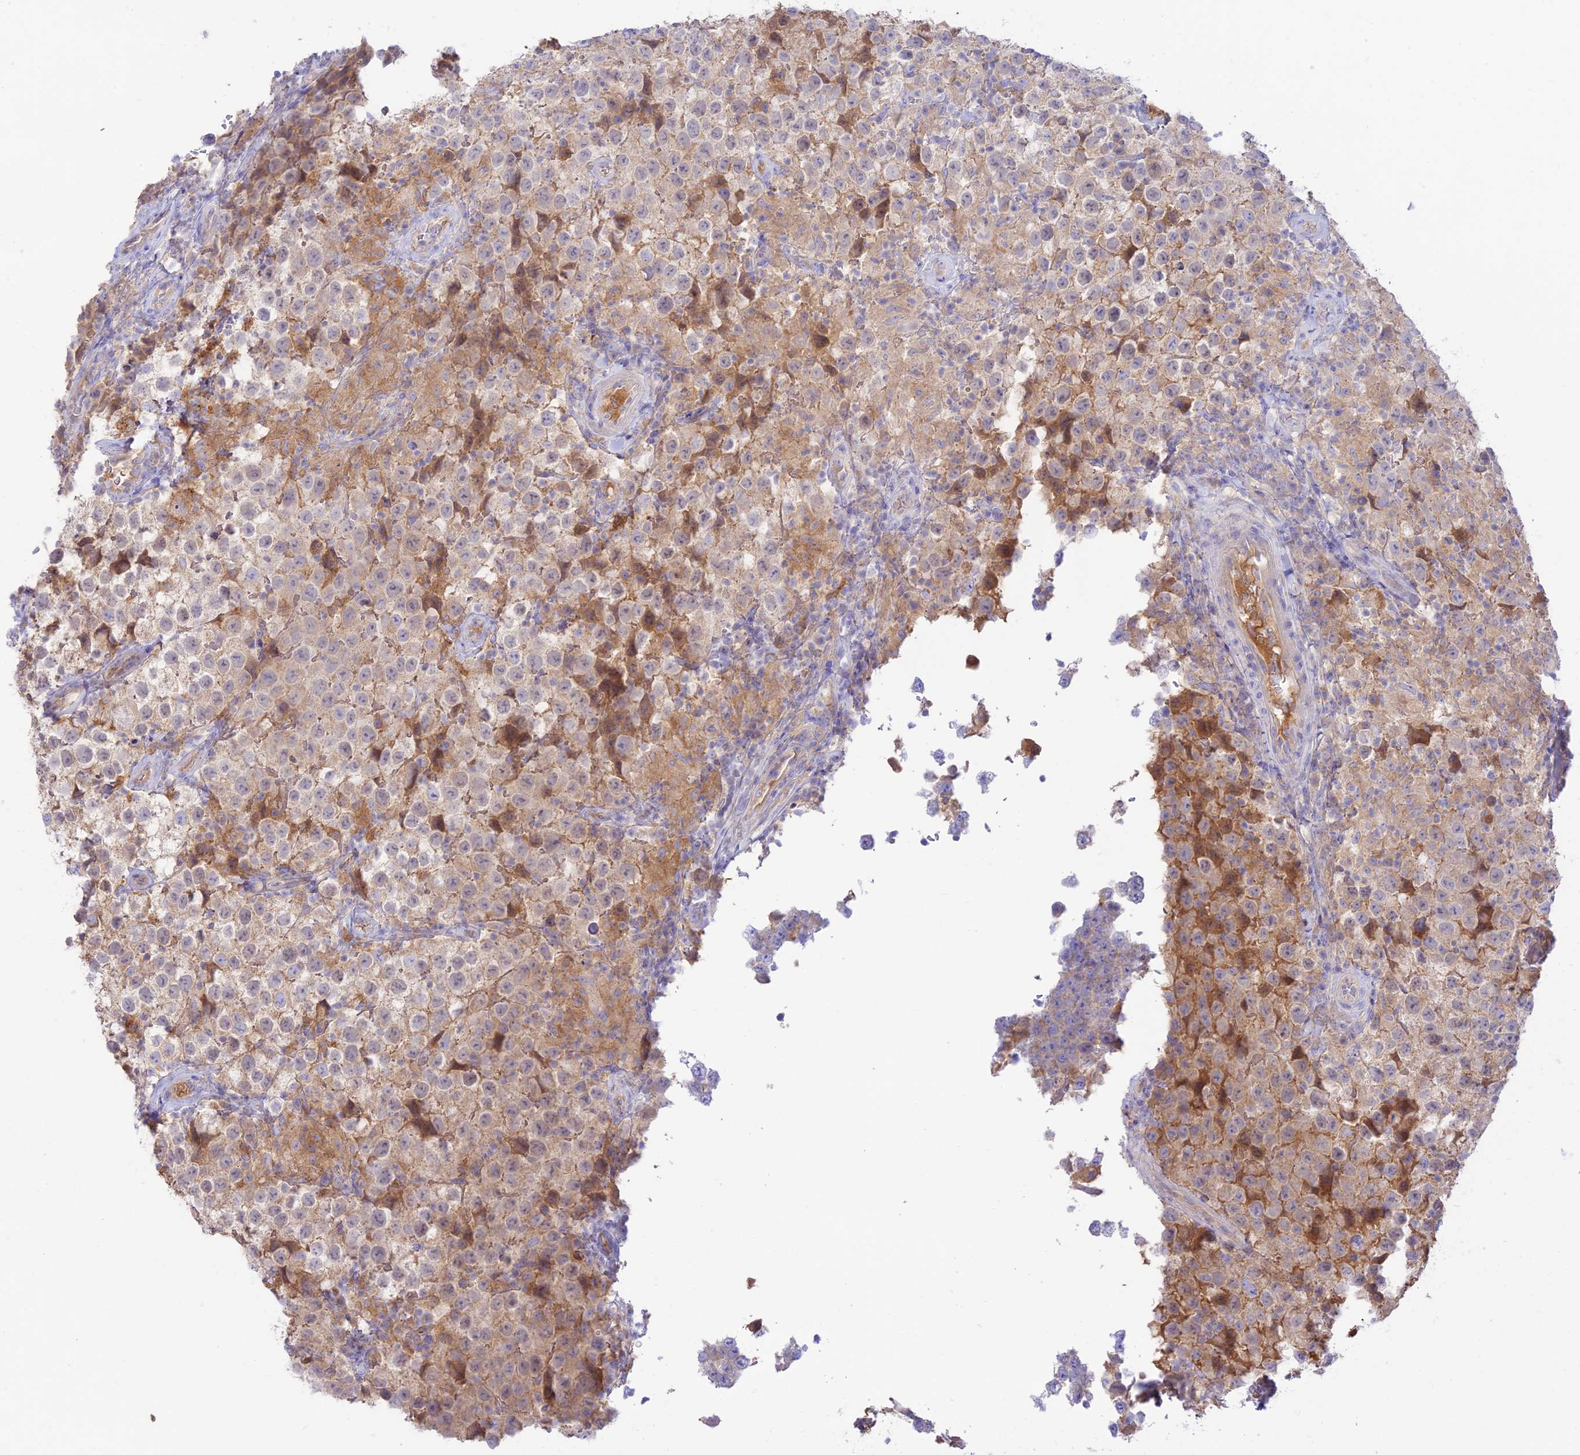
{"staining": {"intensity": "weak", "quantity": "<25%", "location": "cytoplasmic/membranous"}, "tissue": "testis cancer", "cell_type": "Tumor cells", "image_type": "cancer", "snomed": [{"axis": "morphology", "description": "Seminoma, NOS"}, {"axis": "morphology", "description": "Carcinoma, Embryonal, NOS"}, {"axis": "topography", "description": "Testis"}], "caption": "Immunohistochemistry of testis seminoma exhibits no positivity in tumor cells.", "gene": "NLRP9", "patient": {"sex": "male", "age": 41}}